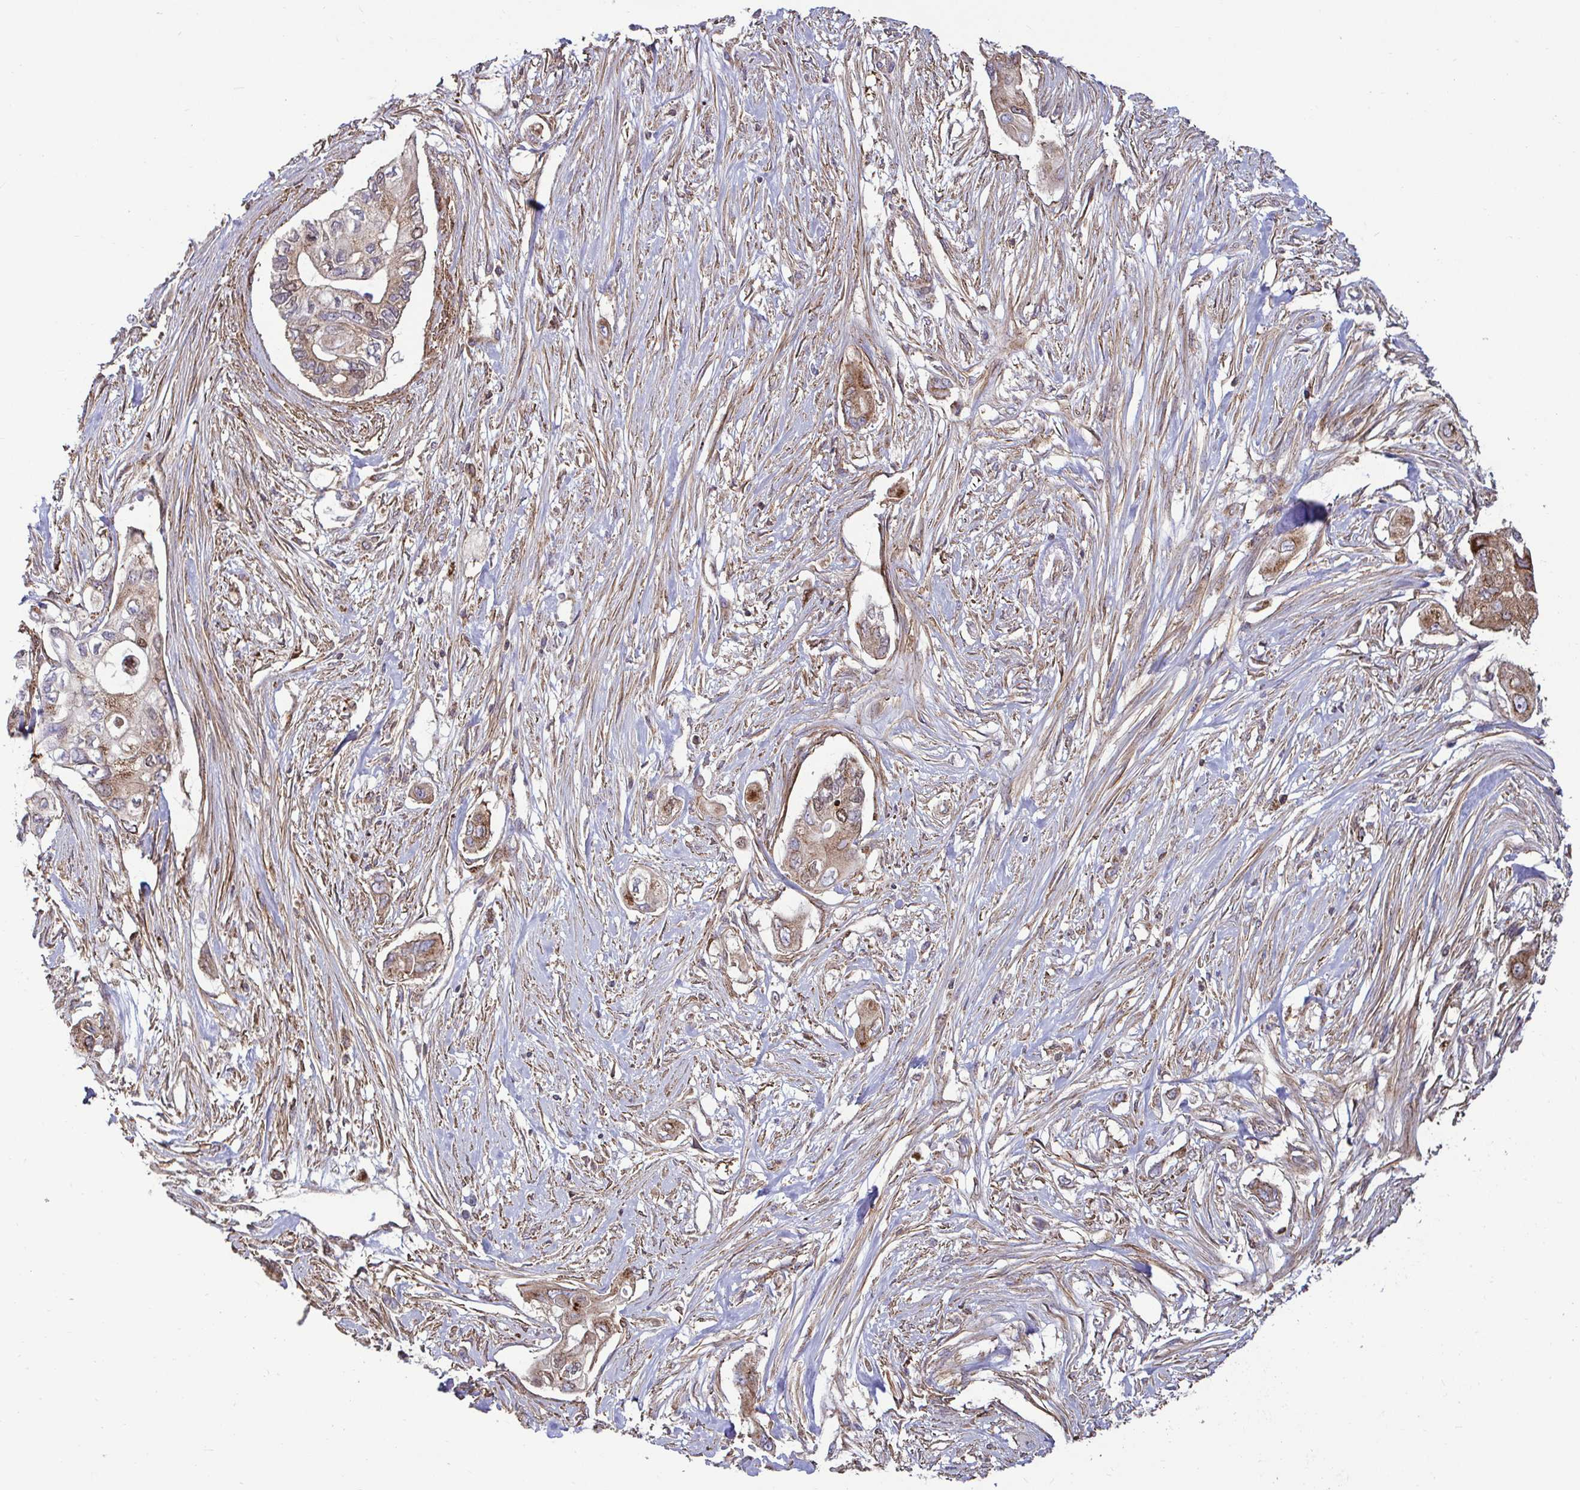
{"staining": {"intensity": "moderate", "quantity": "25%-75%", "location": "cytoplasmic/membranous,nuclear"}, "tissue": "pancreatic cancer", "cell_type": "Tumor cells", "image_type": "cancer", "snomed": [{"axis": "morphology", "description": "Adenocarcinoma, NOS"}, {"axis": "topography", "description": "Pancreas"}], "caption": "This is a micrograph of IHC staining of adenocarcinoma (pancreatic), which shows moderate expression in the cytoplasmic/membranous and nuclear of tumor cells.", "gene": "SPRY1", "patient": {"sex": "female", "age": 63}}